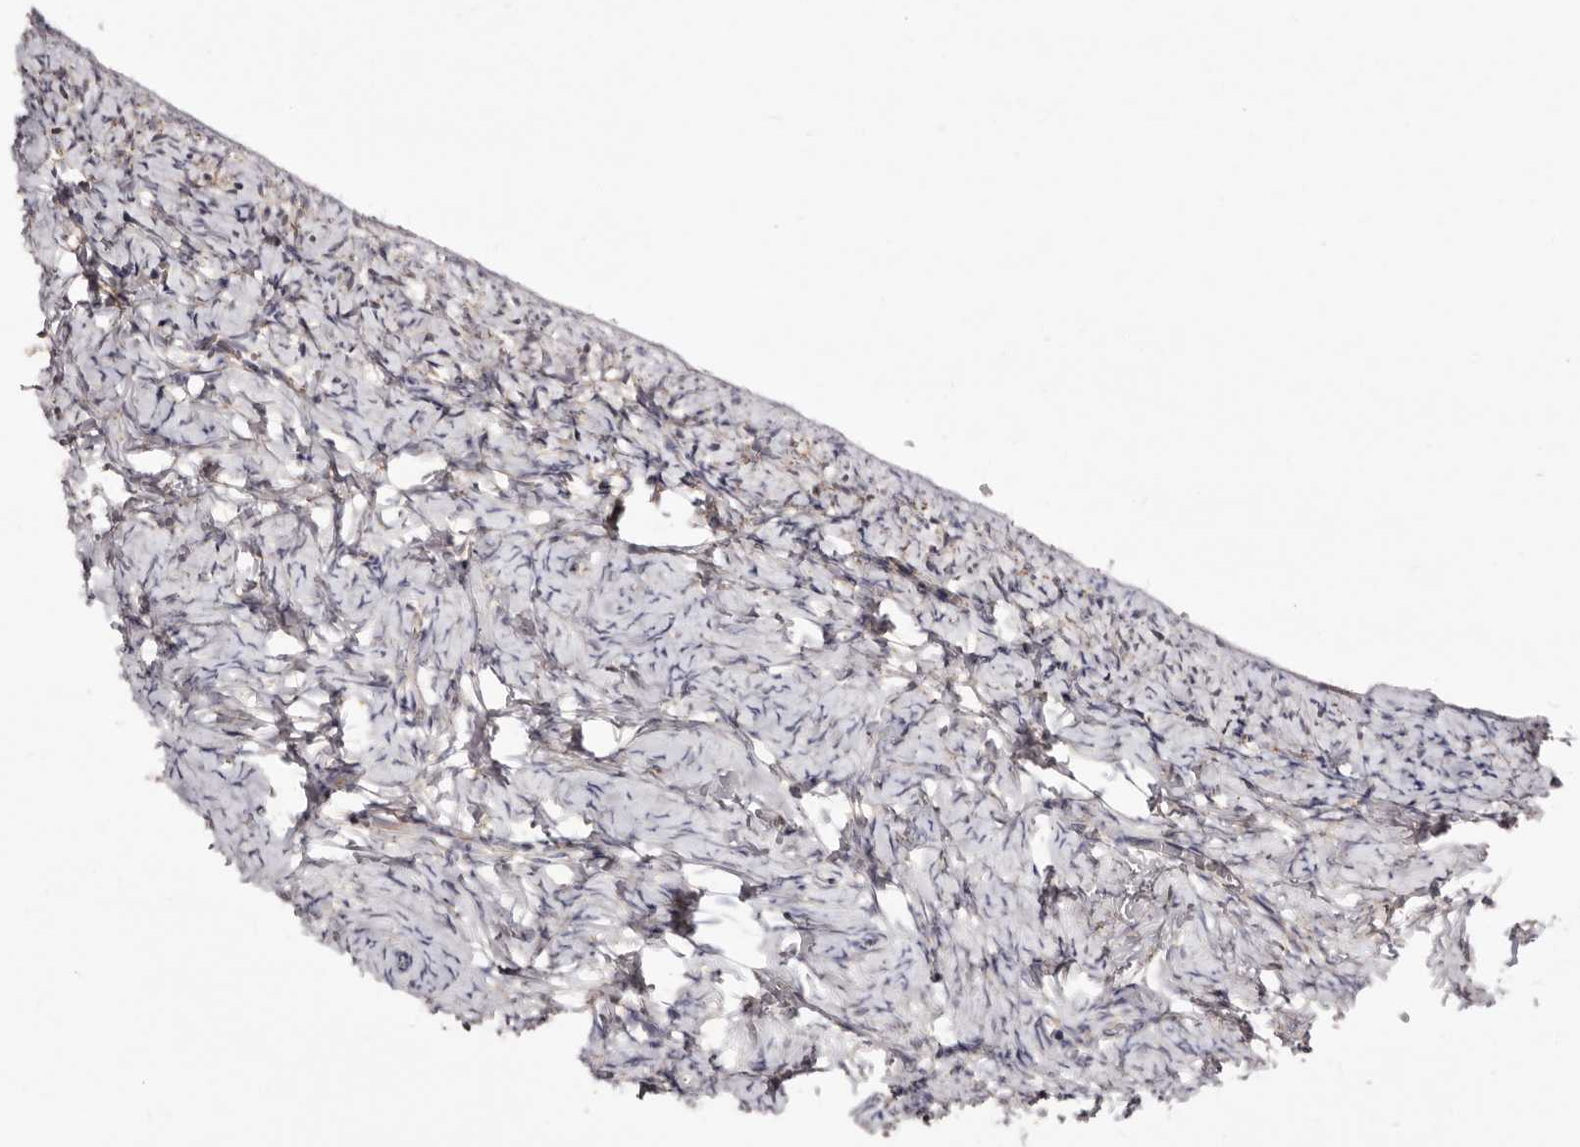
{"staining": {"intensity": "moderate", "quantity": ">75%", "location": "cytoplasmic/membranous,nuclear"}, "tissue": "ovary", "cell_type": "Follicle cells", "image_type": "normal", "snomed": [{"axis": "morphology", "description": "Normal tissue, NOS"}, {"axis": "topography", "description": "Ovary"}], "caption": "Follicle cells demonstrate medium levels of moderate cytoplasmic/membranous,nuclear expression in approximately >75% of cells in normal ovary.", "gene": "LUZP1", "patient": {"sex": "female", "age": 27}}